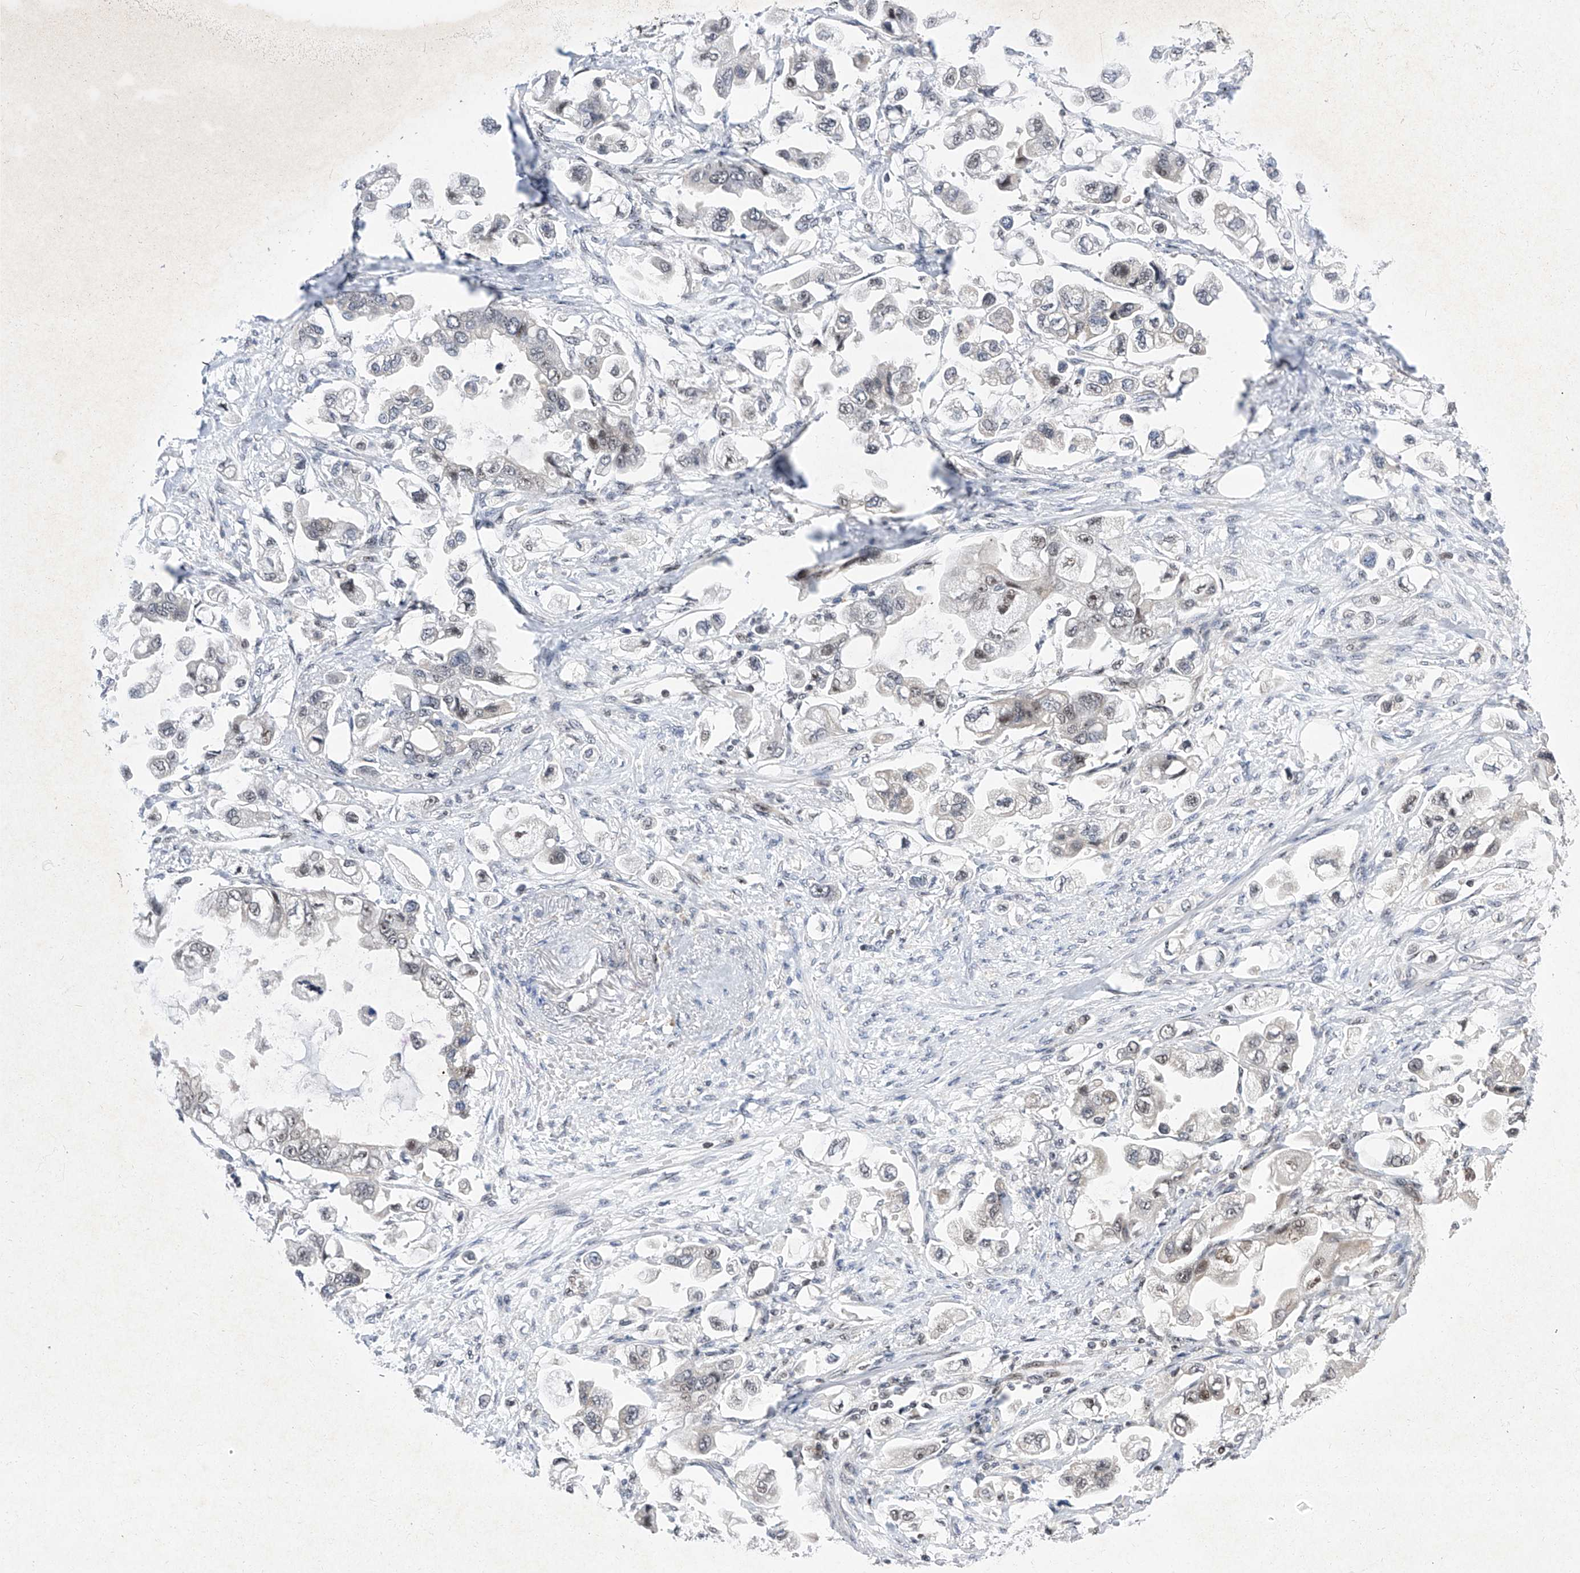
{"staining": {"intensity": "weak", "quantity": "25%-75%", "location": "nuclear"}, "tissue": "stomach cancer", "cell_type": "Tumor cells", "image_type": "cancer", "snomed": [{"axis": "morphology", "description": "Adenocarcinoma, NOS"}, {"axis": "topography", "description": "Stomach"}], "caption": "Brown immunohistochemical staining in human stomach cancer demonstrates weak nuclear positivity in about 25%-75% of tumor cells.", "gene": "RAD54L", "patient": {"sex": "male", "age": 62}}